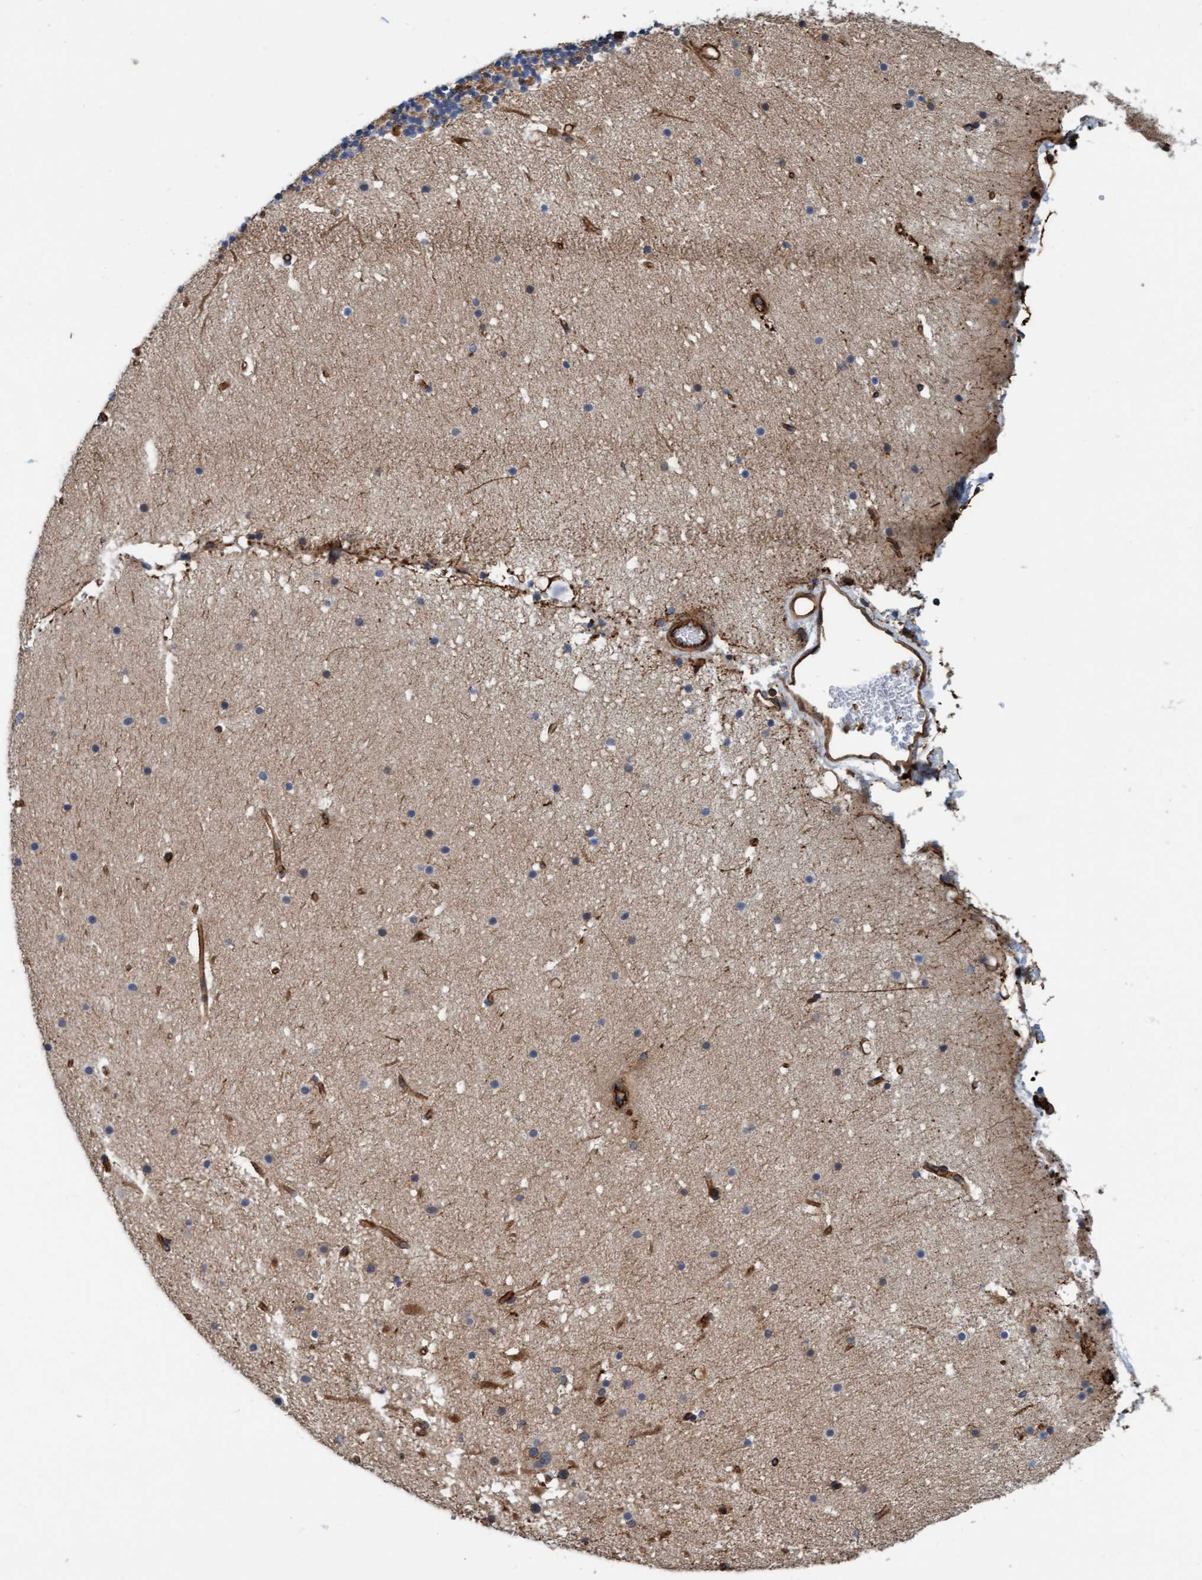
{"staining": {"intensity": "weak", "quantity": "<25%", "location": "cytoplasmic/membranous"}, "tissue": "cerebellum", "cell_type": "Cells in granular layer", "image_type": "normal", "snomed": [{"axis": "morphology", "description": "Normal tissue, NOS"}, {"axis": "topography", "description": "Cerebellum"}], "caption": "This micrograph is of benign cerebellum stained with immunohistochemistry to label a protein in brown with the nuclei are counter-stained blue. There is no positivity in cells in granular layer.", "gene": "STXBP4", "patient": {"sex": "male", "age": 57}}